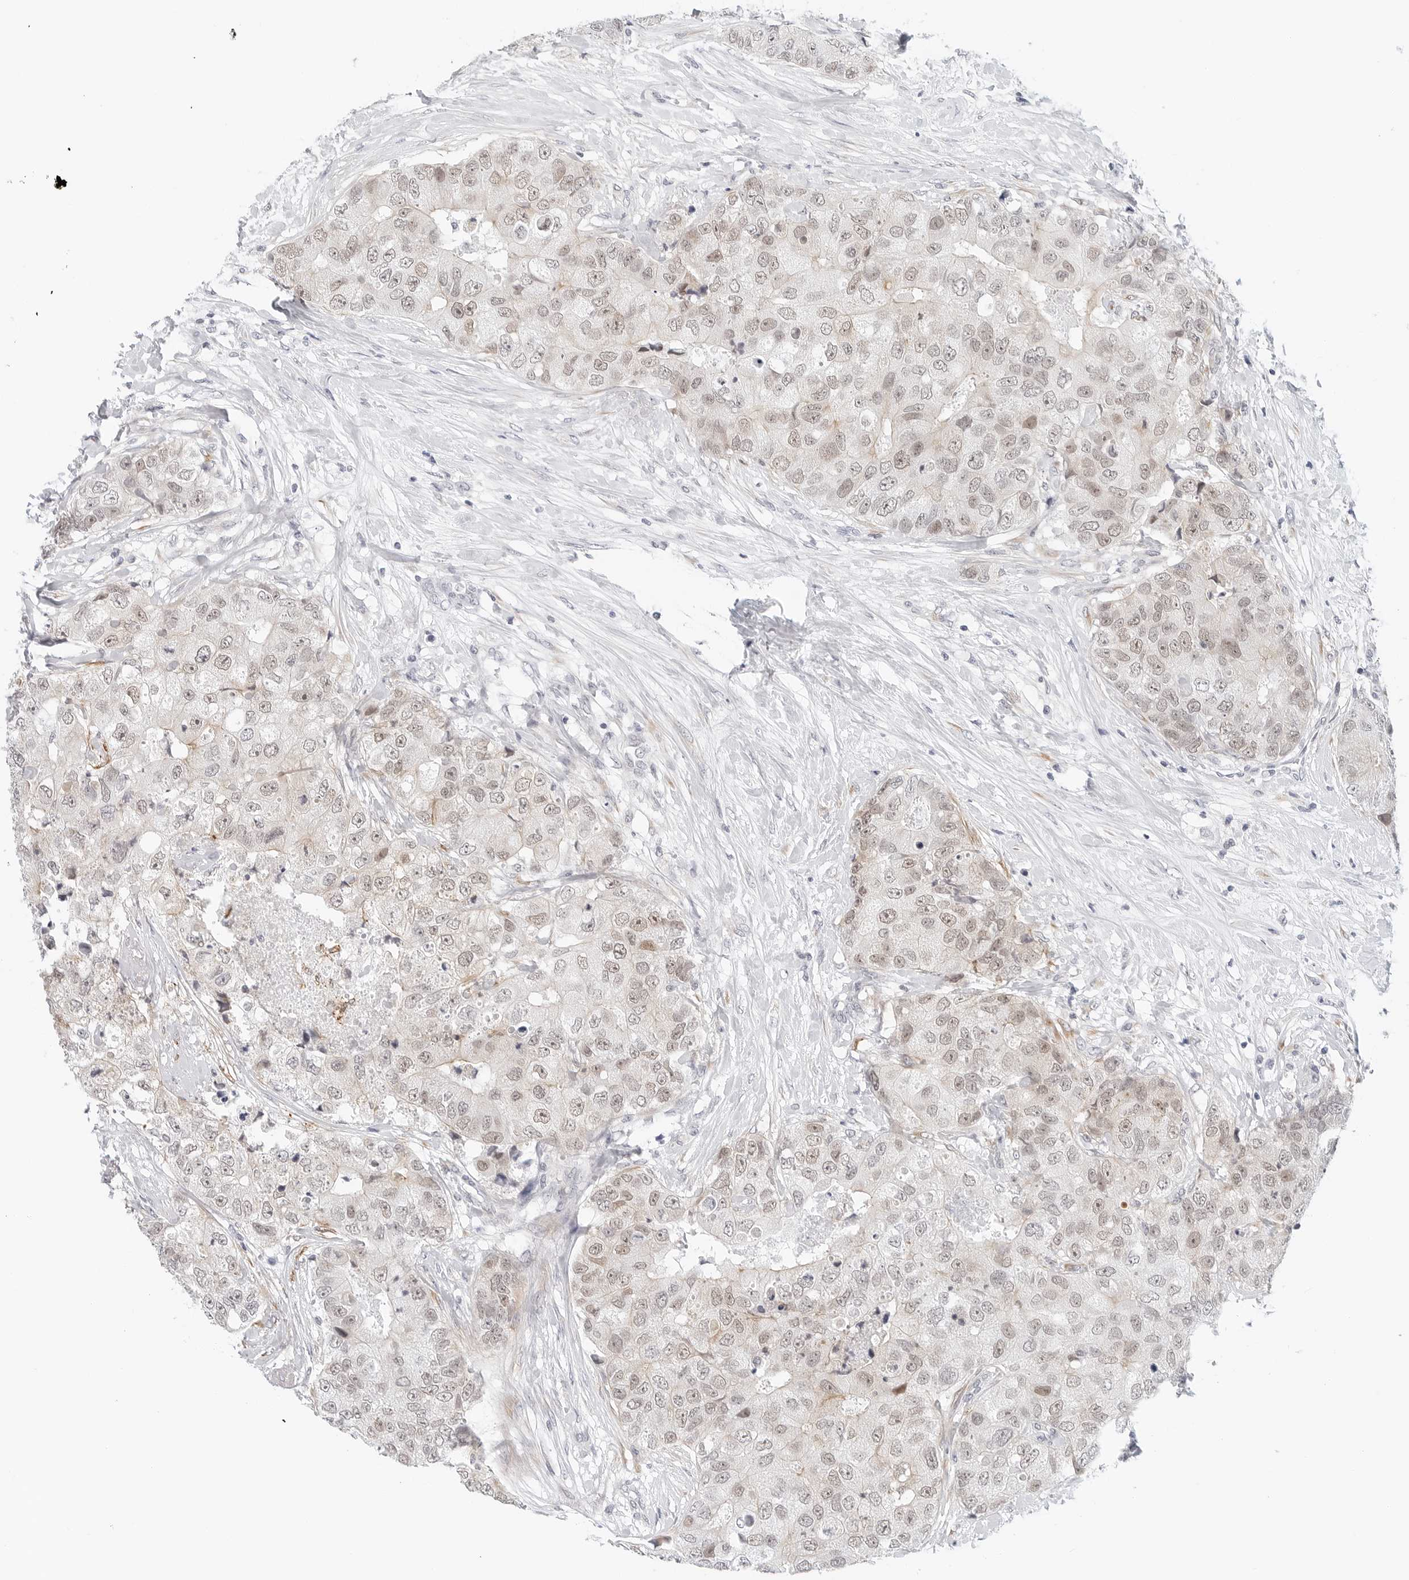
{"staining": {"intensity": "weak", "quantity": "25%-75%", "location": "nuclear"}, "tissue": "breast cancer", "cell_type": "Tumor cells", "image_type": "cancer", "snomed": [{"axis": "morphology", "description": "Duct carcinoma"}, {"axis": "topography", "description": "Breast"}], "caption": "Protein staining of breast intraductal carcinoma tissue exhibits weak nuclear staining in approximately 25%-75% of tumor cells.", "gene": "TSEN2", "patient": {"sex": "female", "age": 62}}